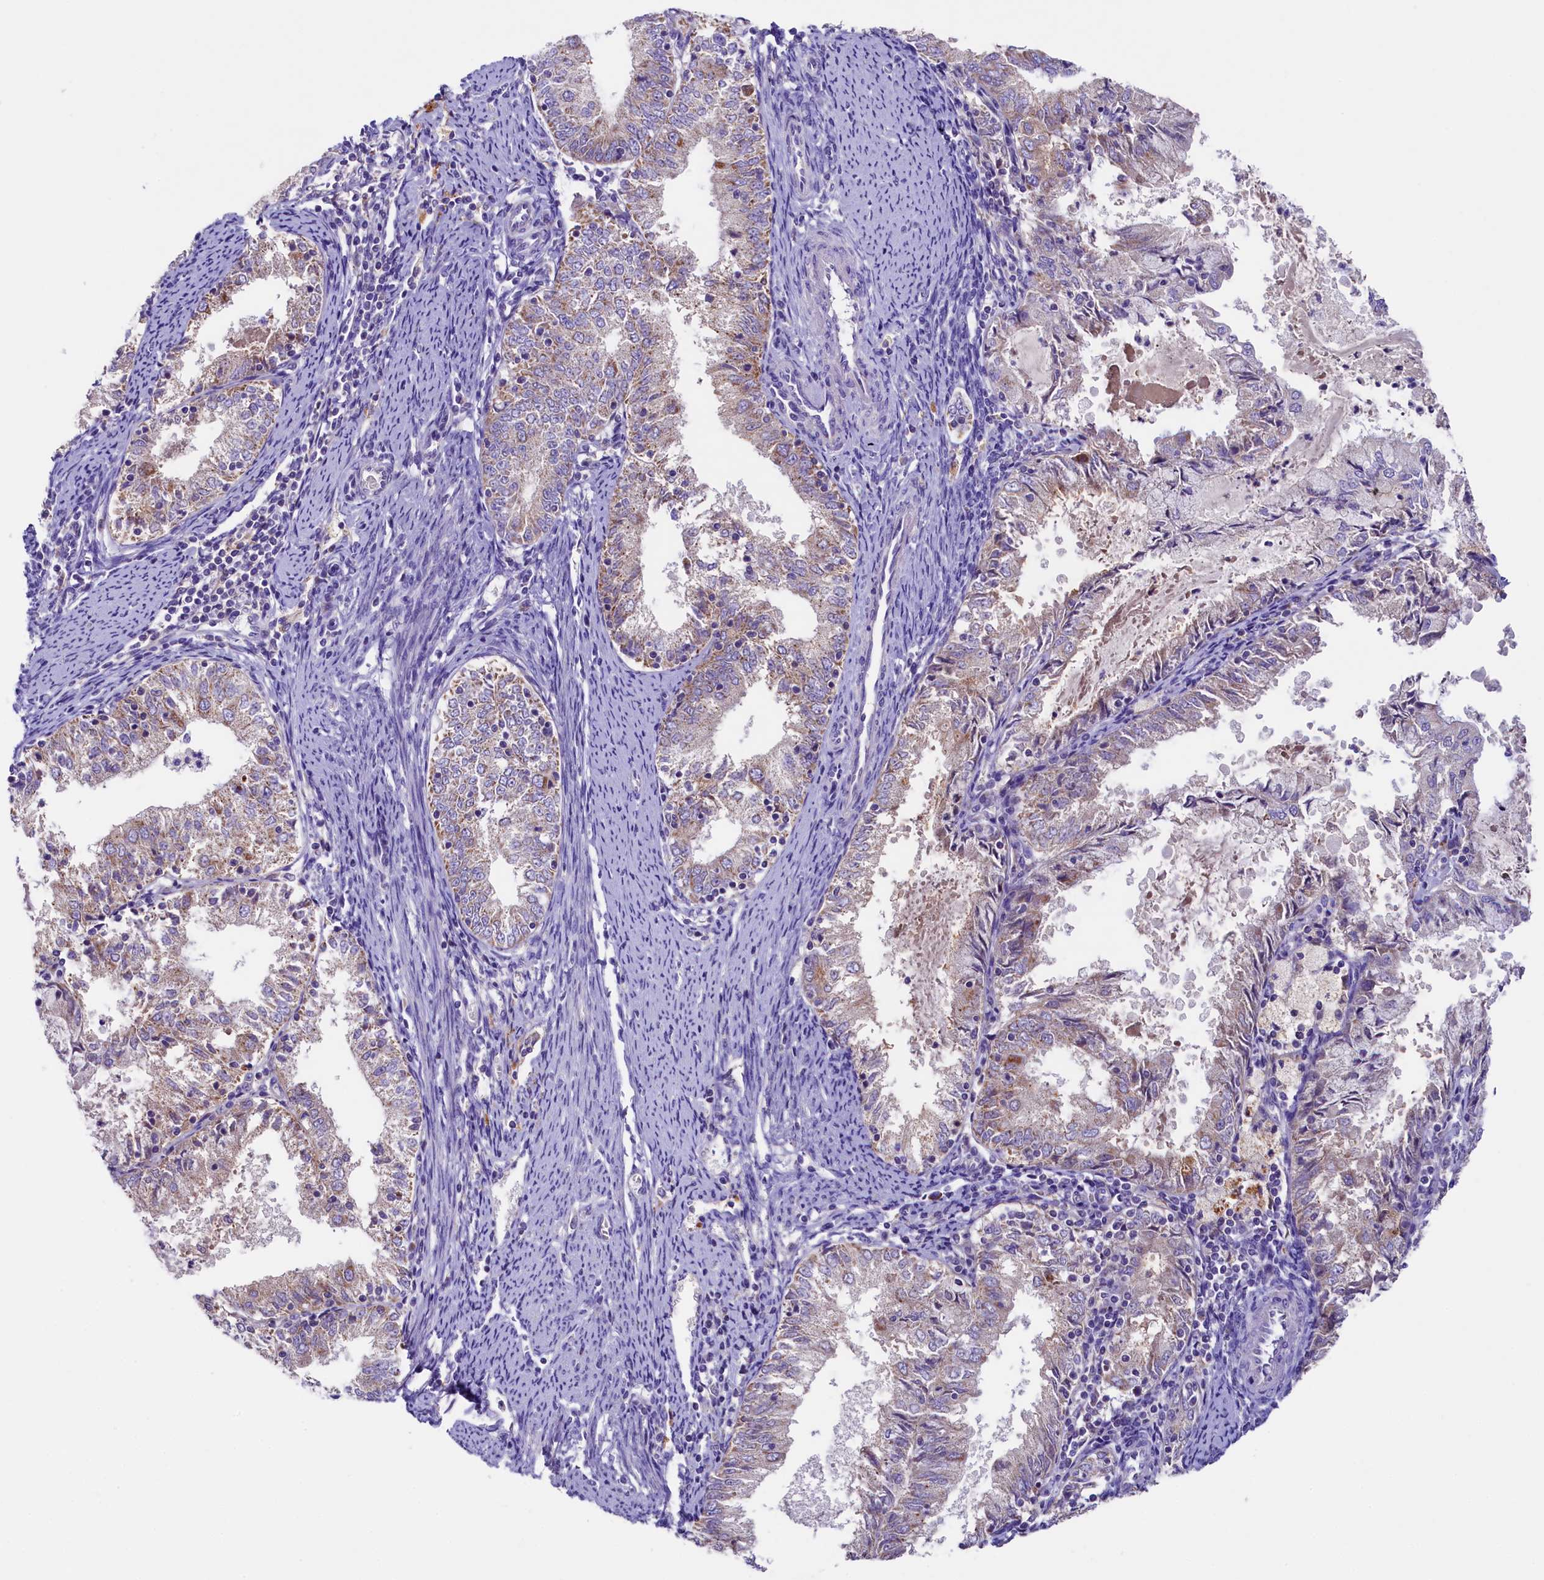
{"staining": {"intensity": "moderate", "quantity": "<25%", "location": "cytoplasmic/membranous"}, "tissue": "endometrial cancer", "cell_type": "Tumor cells", "image_type": "cancer", "snomed": [{"axis": "morphology", "description": "Adenocarcinoma, NOS"}, {"axis": "topography", "description": "Endometrium"}], "caption": "A brown stain shows moderate cytoplasmic/membranous positivity of a protein in endometrial cancer (adenocarcinoma) tumor cells. (brown staining indicates protein expression, while blue staining denotes nuclei).", "gene": "PMPCB", "patient": {"sex": "female", "age": 57}}